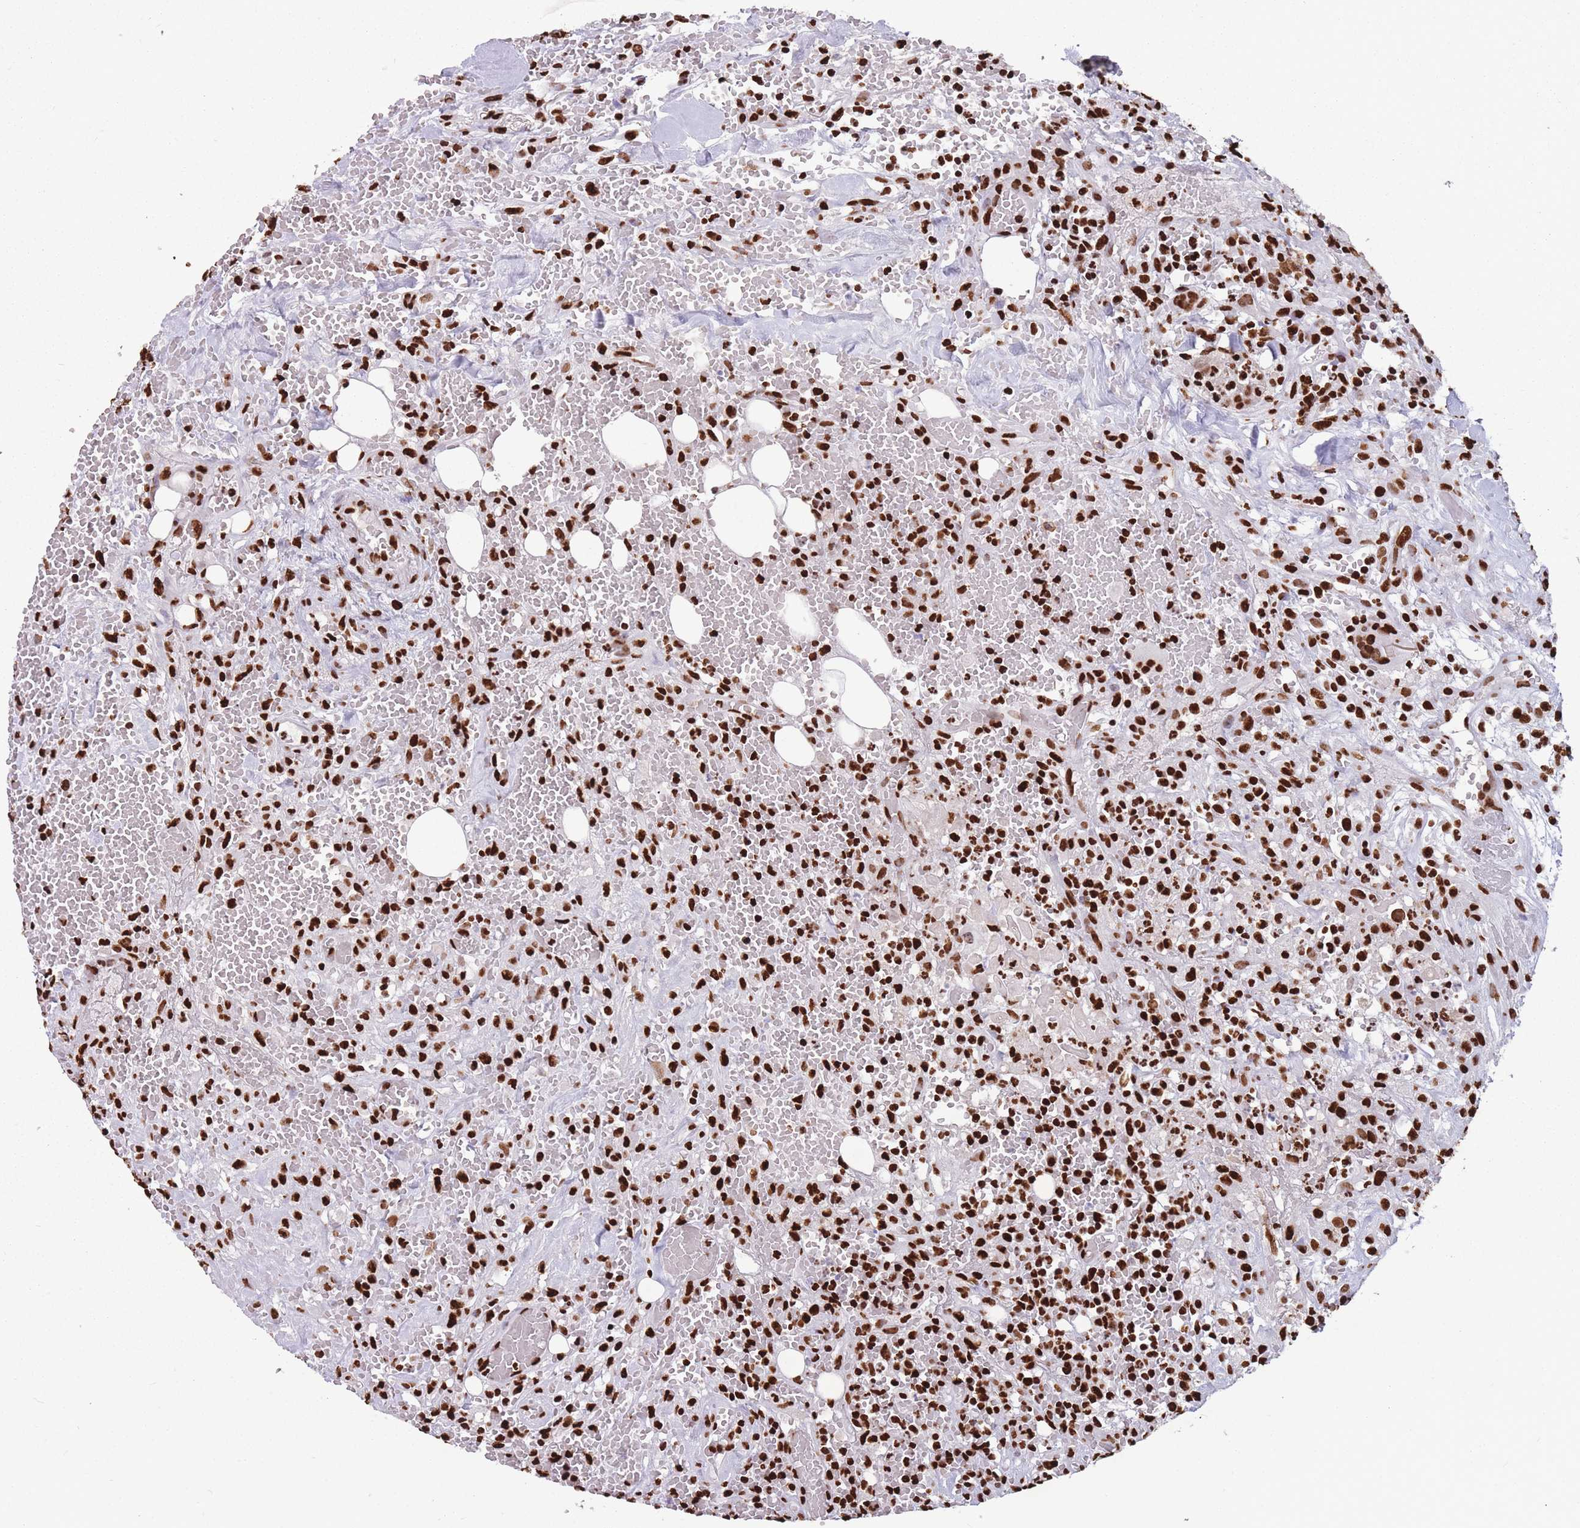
{"staining": {"intensity": "strong", "quantity": ">75%", "location": "nuclear"}, "tissue": "head and neck cancer", "cell_type": "Tumor cells", "image_type": "cancer", "snomed": [{"axis": "morphology", "description": "Squamous cell carcinoma, NOS"}, {"axis": "topography", "description": "Head-Neck"}], "caption": "The histopathology image shows a brown stain indicating the presence of a protein in the nuclear of tumor cells in squamous cell carcinoma (head and neck). Using DAB (brown) and hematoxylin (blue) stains, captured at high magnification using brightfield microscopy.", "gene": "HNRNPUL1", "patient": {"sex": "male", "age": 81}}